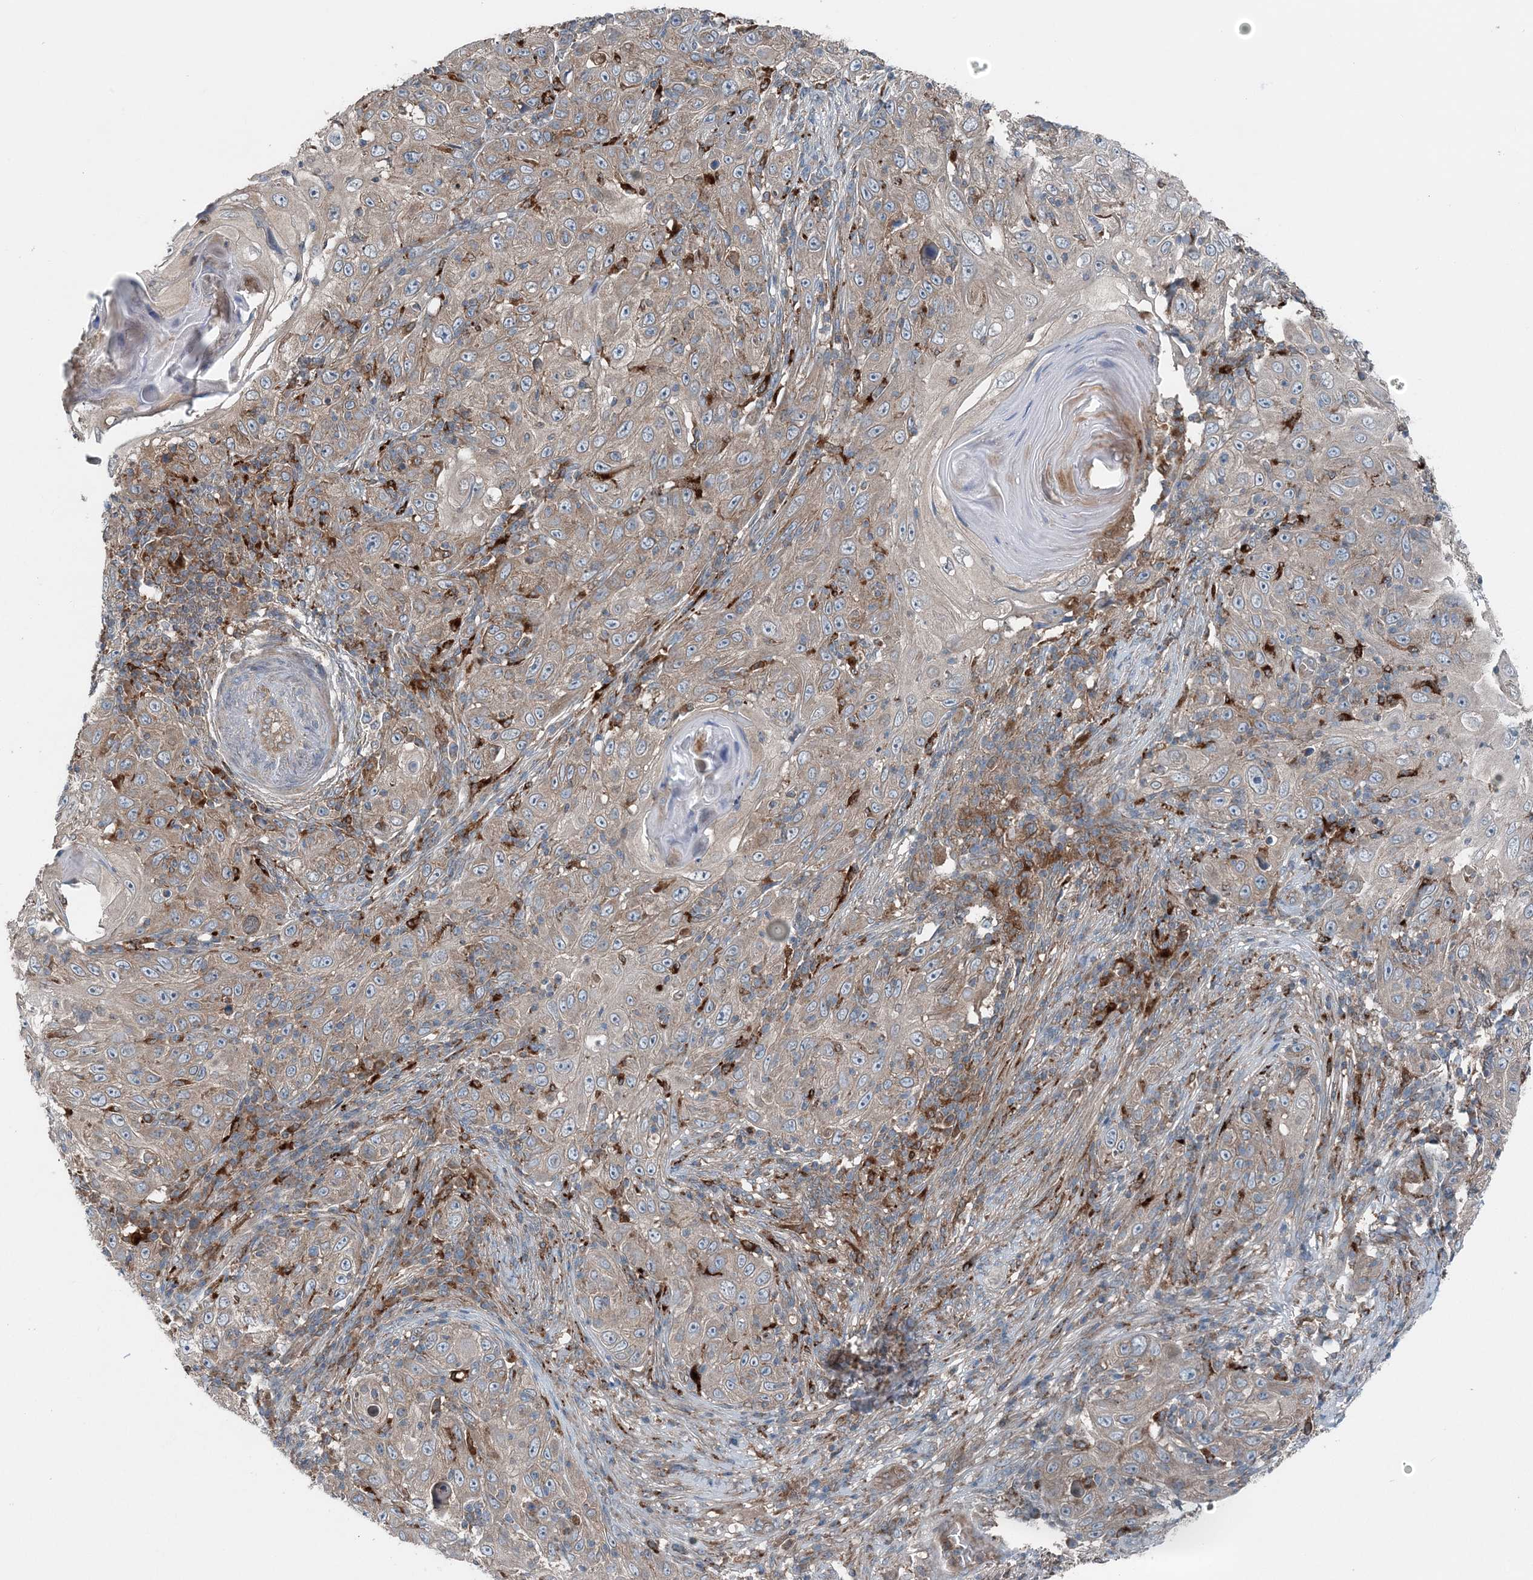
{"staining": {"intensity": "weak", "quantity": "<25%", "location": "cytoplasmic/membranous"}, "tissue": "skin cancer", "cell_type": "Tumor cells", "image_type": "cancer", "snomed": [{"axis": "morphology", "description": "Squamous cell carcinoma, NOS"}, {"axis": "topography", "description": "Skin"}], "caption": "Skin squamous cell carcinoma was stained to show a protein in brown. There is no significant expression in tumor cells.", "gene": "ASNSD1", "patient": {"sex": "female", "age": 88}}